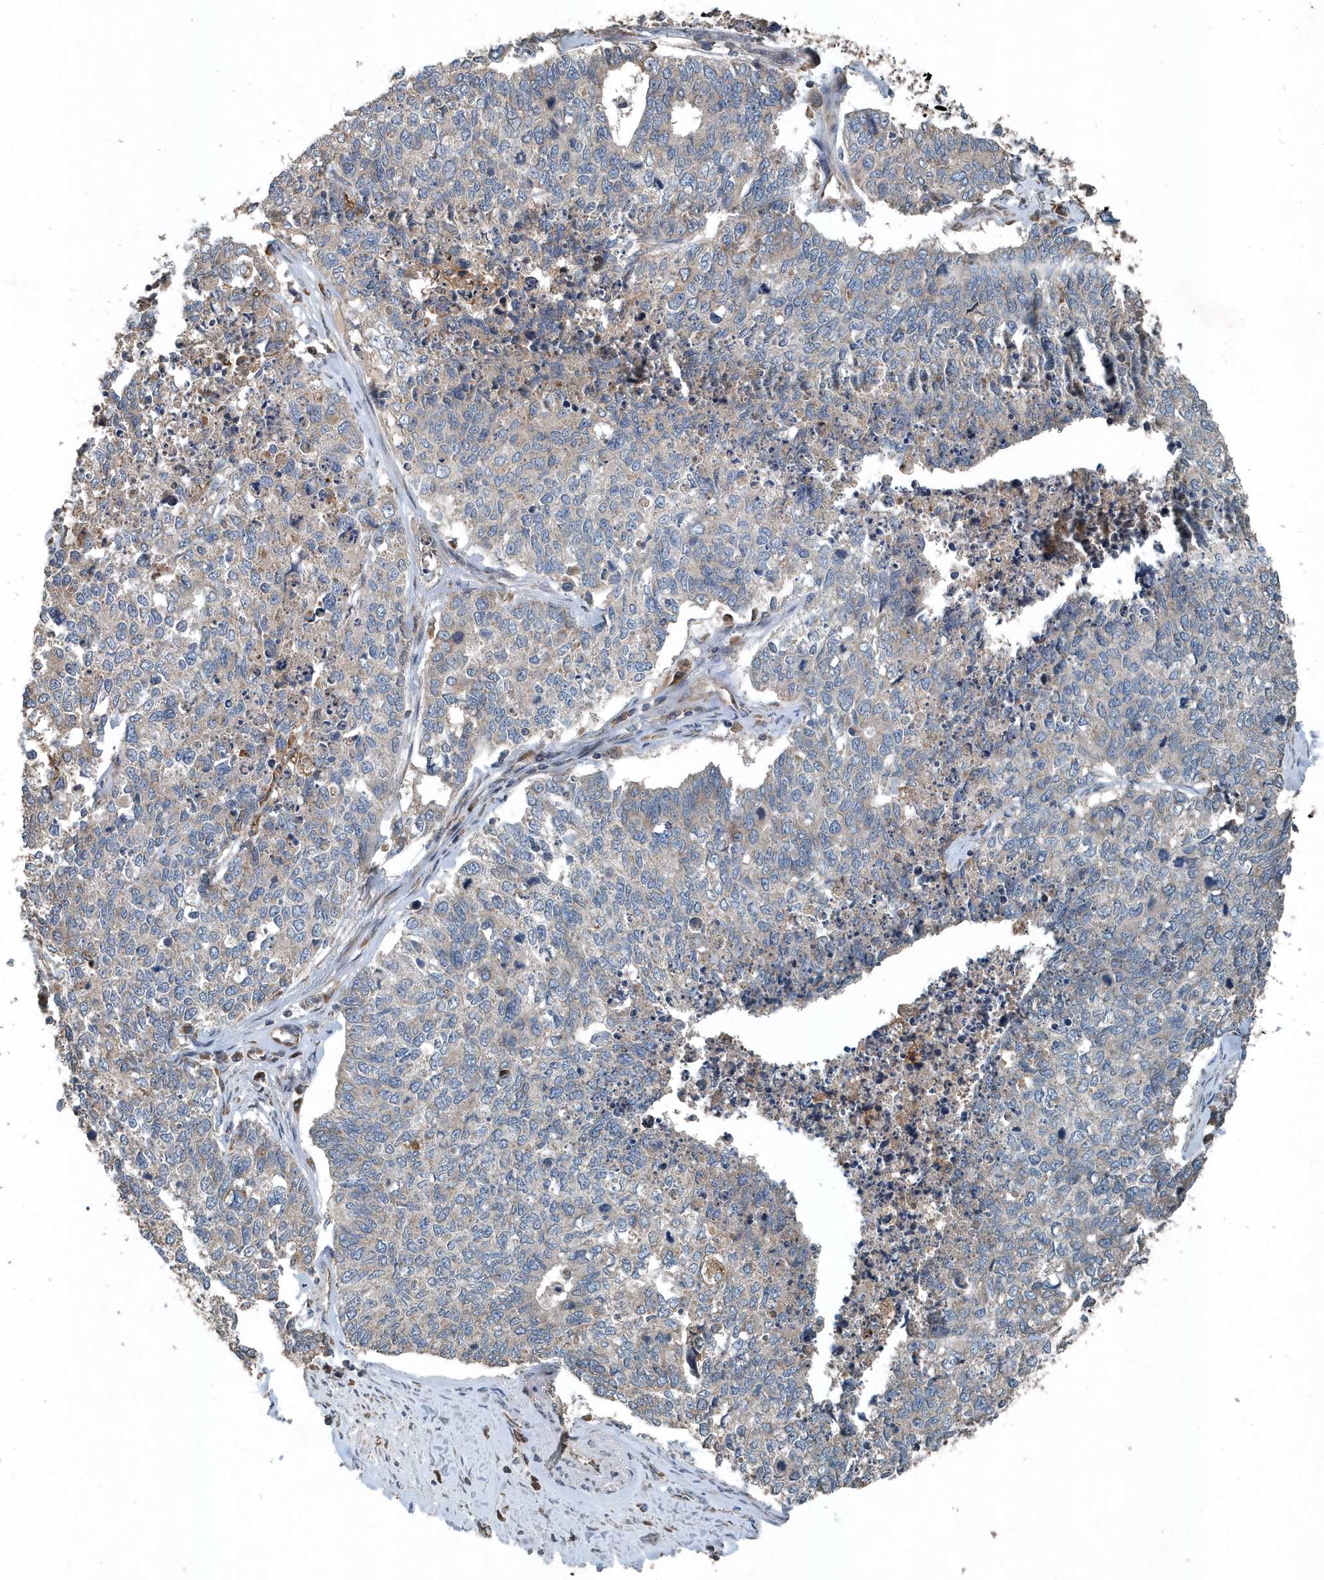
{"staining": {"intensity": "weak", "quantity": "<25%", "location": "cytoplasmic/membranous"}, "tissue": "cervical cancer", "cell_type": "Tumor cells", "image_type": "cancer", "snomed": [{"axis": "morphology", "description": "Squamous cell carcinoma, NOS"}, {"axis": "topography", "description": "Cervix"}], "caption": "Protein analysis of squamous cell carcinoma (cervical) displays no significant expression in tumor cells.", "gene": "SCFD2", "patient": {"sex": "female", "age": 63}}